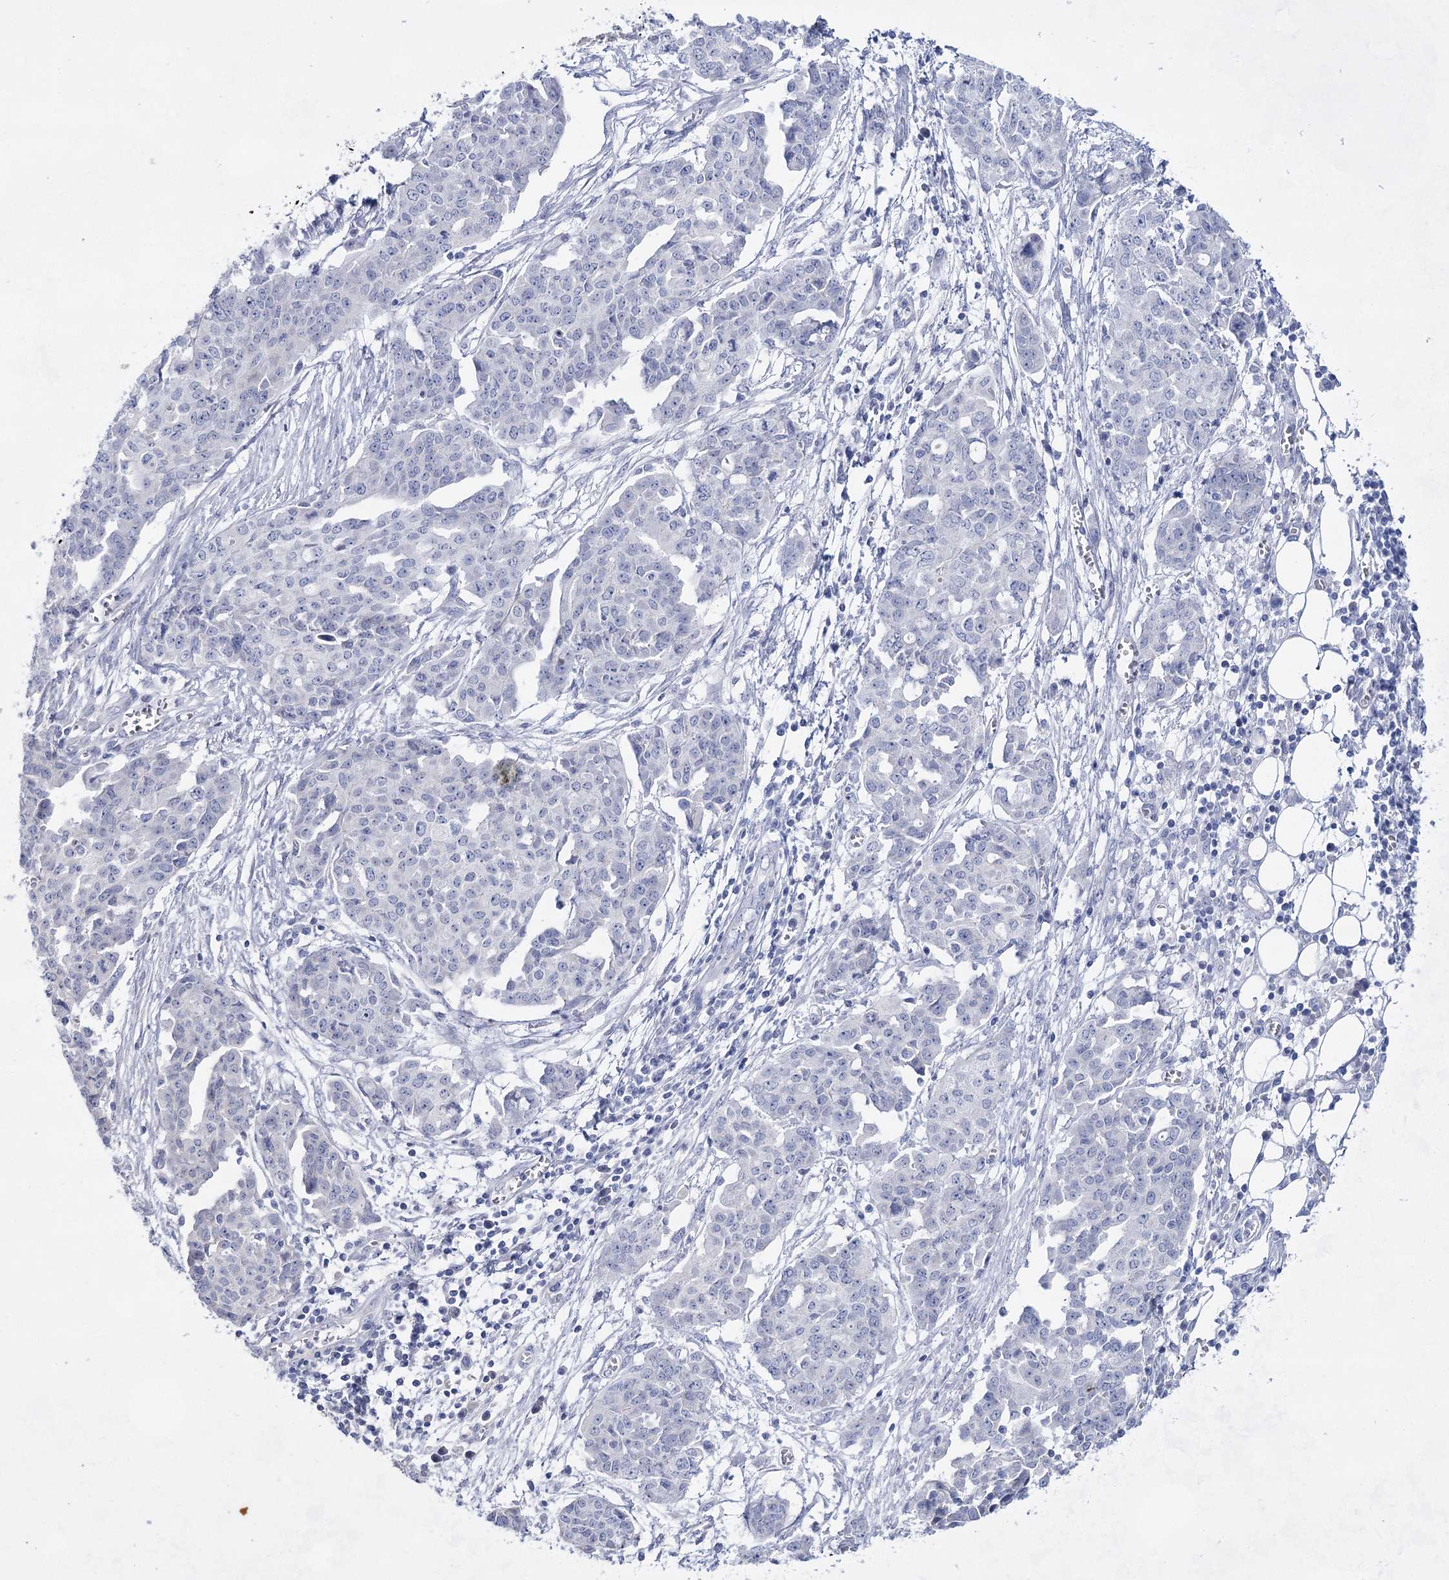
{"staining": {"intensity": "negative", "quantity": "none", "location": "none"}, "tissue": "ovarian cancer", "cell_type": "Tumor cells", "image_type": "cancer", "snomed": [{"axis": "morphology", "description": "Cystadenocarcinoma, serous, NOS"}, {"axis": "topography", "description": "Soft tissue"}, {"axis": "topography", "description": "Ovary"}], "caption": "There is no significant positivity in tumor cells of ovarian cancer (serous cystadenocarcinoma). (Immunohistochemistry, brightfield microscopy, high magnification).", "gene": "BPHL", "patient": {"sex": "female", "age": 57}}